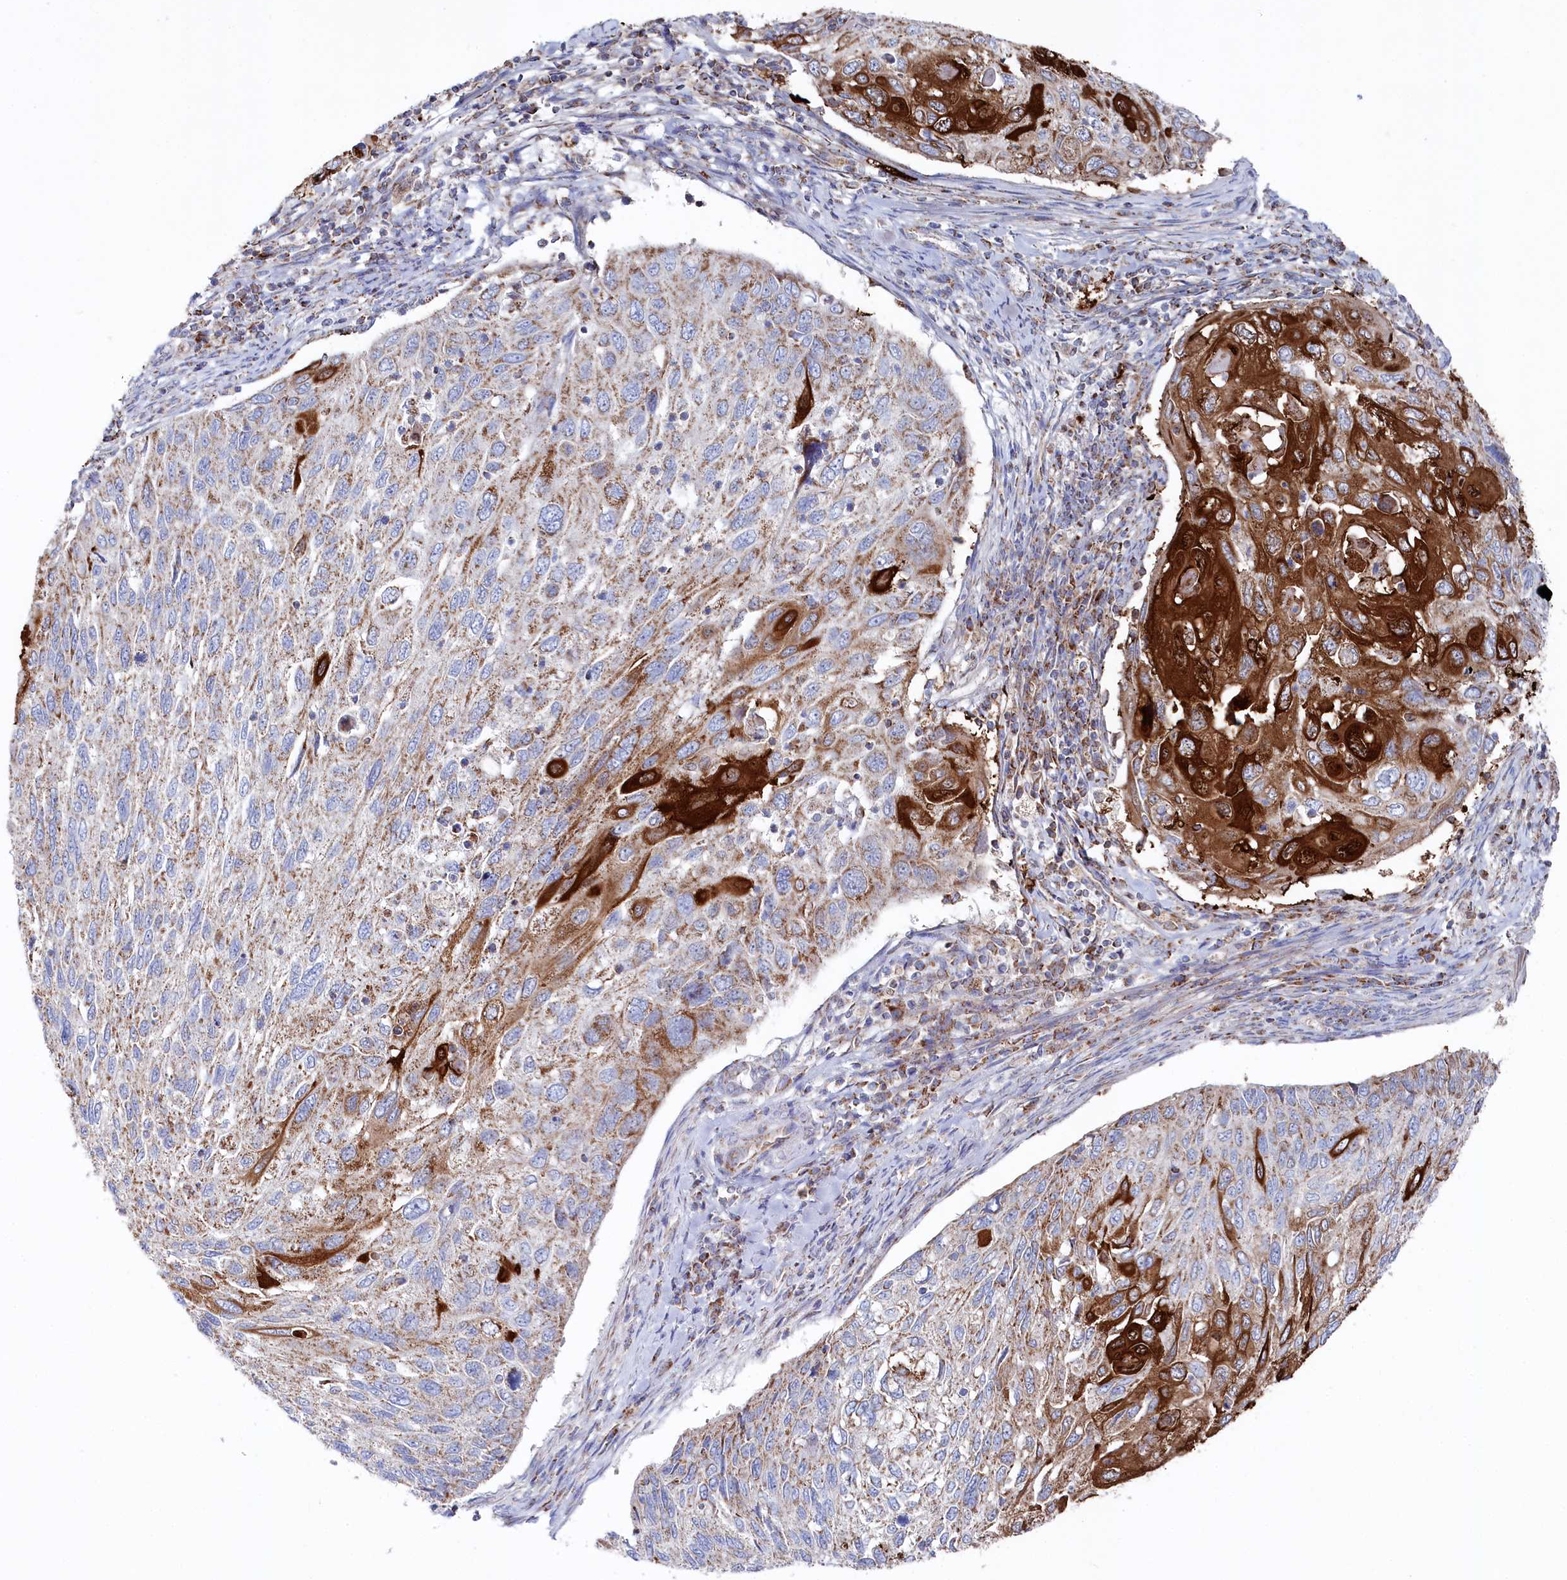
{"staining": {"intensity": "strong", "quantity": "25%-75%", "location": "cytoplasmic/membranous"}, "tissue": "cervical cancer", "cell_type": "Tumor cells", "image_type": "cancer", "snomed": [{"axis": "morphology", "description": "Squamous cell carcinoma, NOS"}, {"axis": "topography", "description": "Cervix"}], "caption": "About 25%-75% of tumor cells in human cervical cancer exhibit strong cytoplasmic/membranous protein staining as visualized by brown immunohistochemical staining.", "gene": "GLS2", "patient": {"sex": "female", "age": 70}}